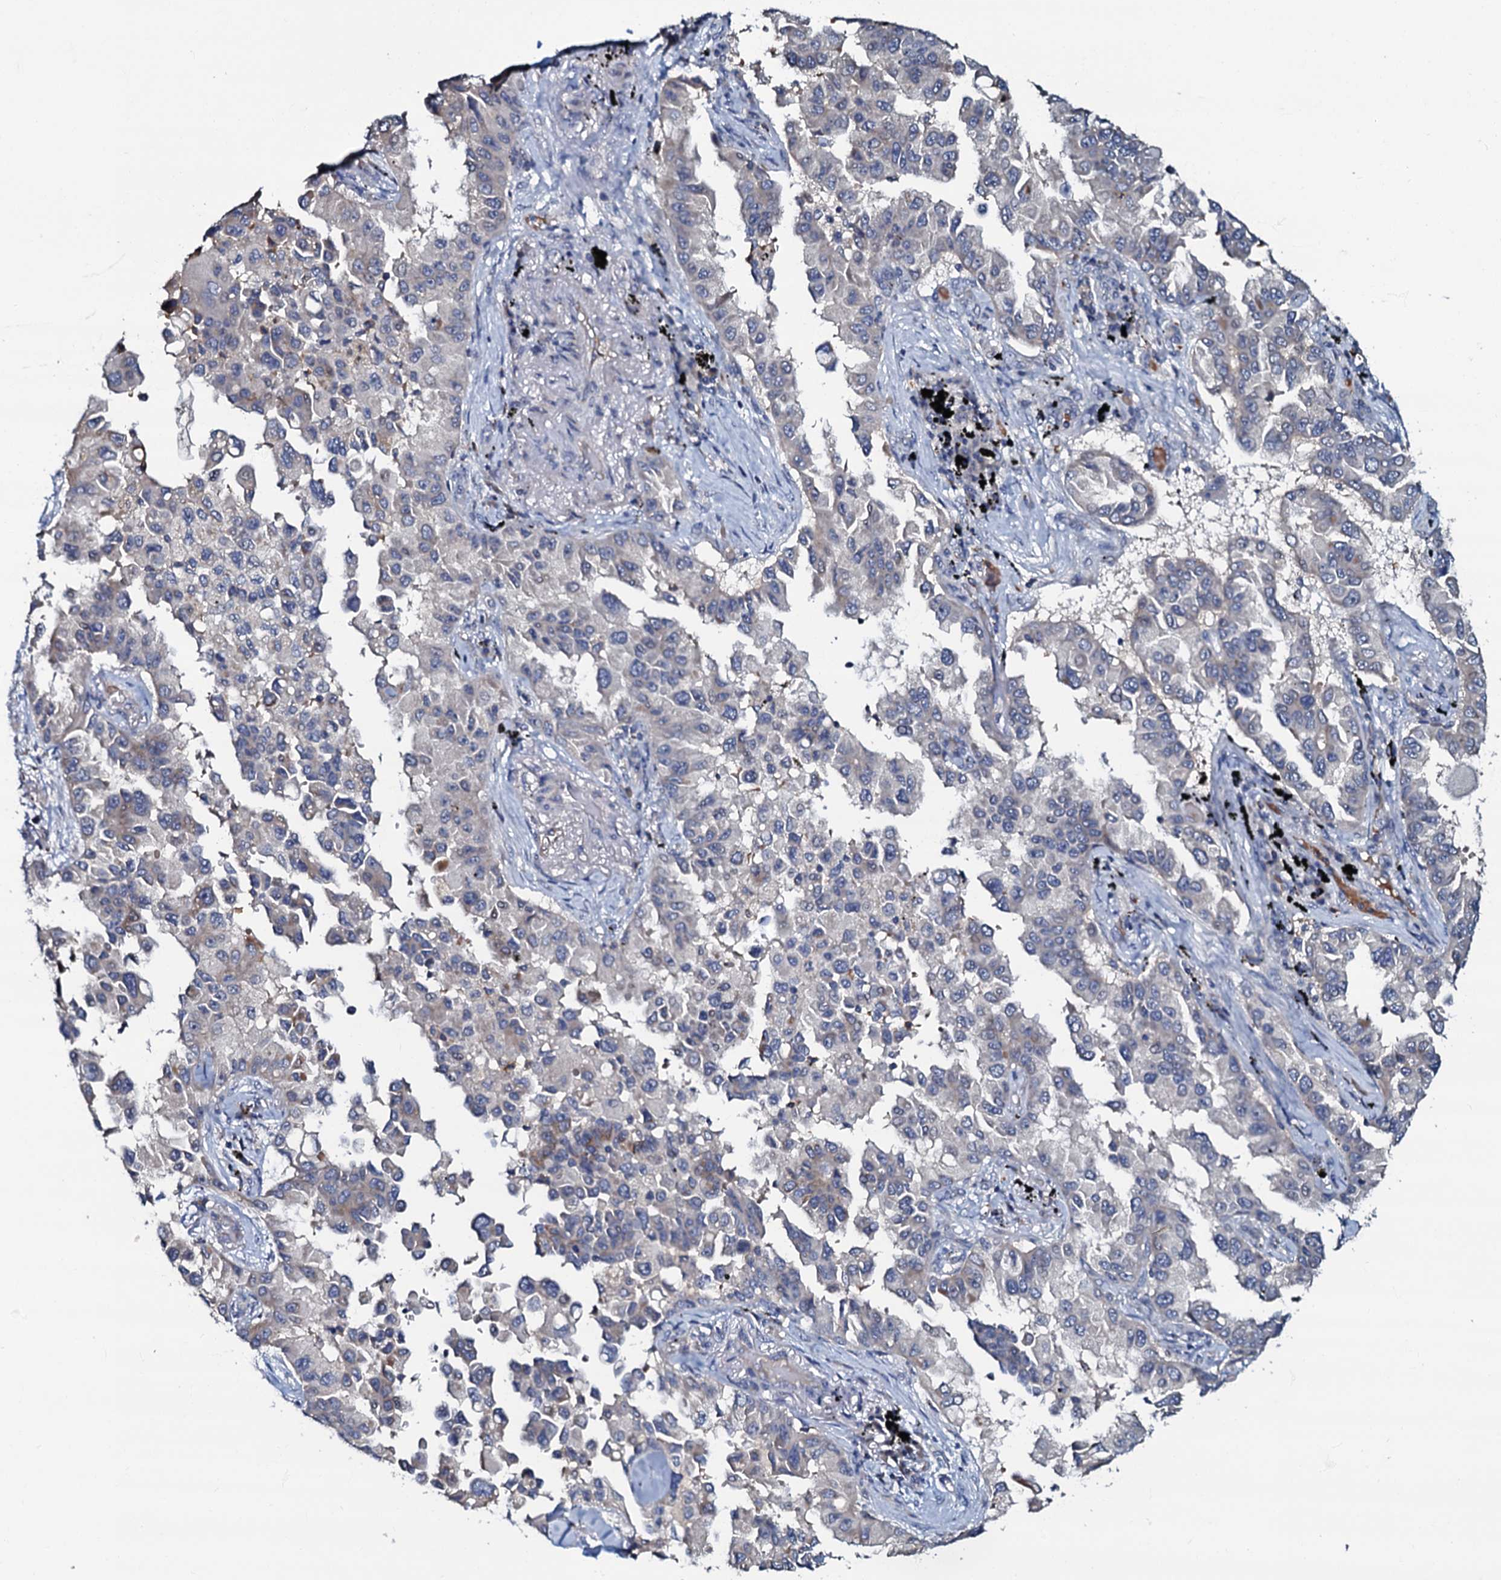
{"staining": {"intensity": "weak", "quantity": "<25%", "location": "cytoplasmic/membranous"}, "tissue": "lung cancer", "cell_type": "Tumor cells", "image_type": "cancer", "snomed": [{"axis": "morphology", "description": "Adenocarcinoma, NOS"}, {"axis": "topography", "description": "Lung"}], "caption": "Photomicrograph shows no significant protein expression in tumor cells of adenocarcinoma (lung).", "gene": "CPNE2", "patient": {"sex": "female", "age": 67}}